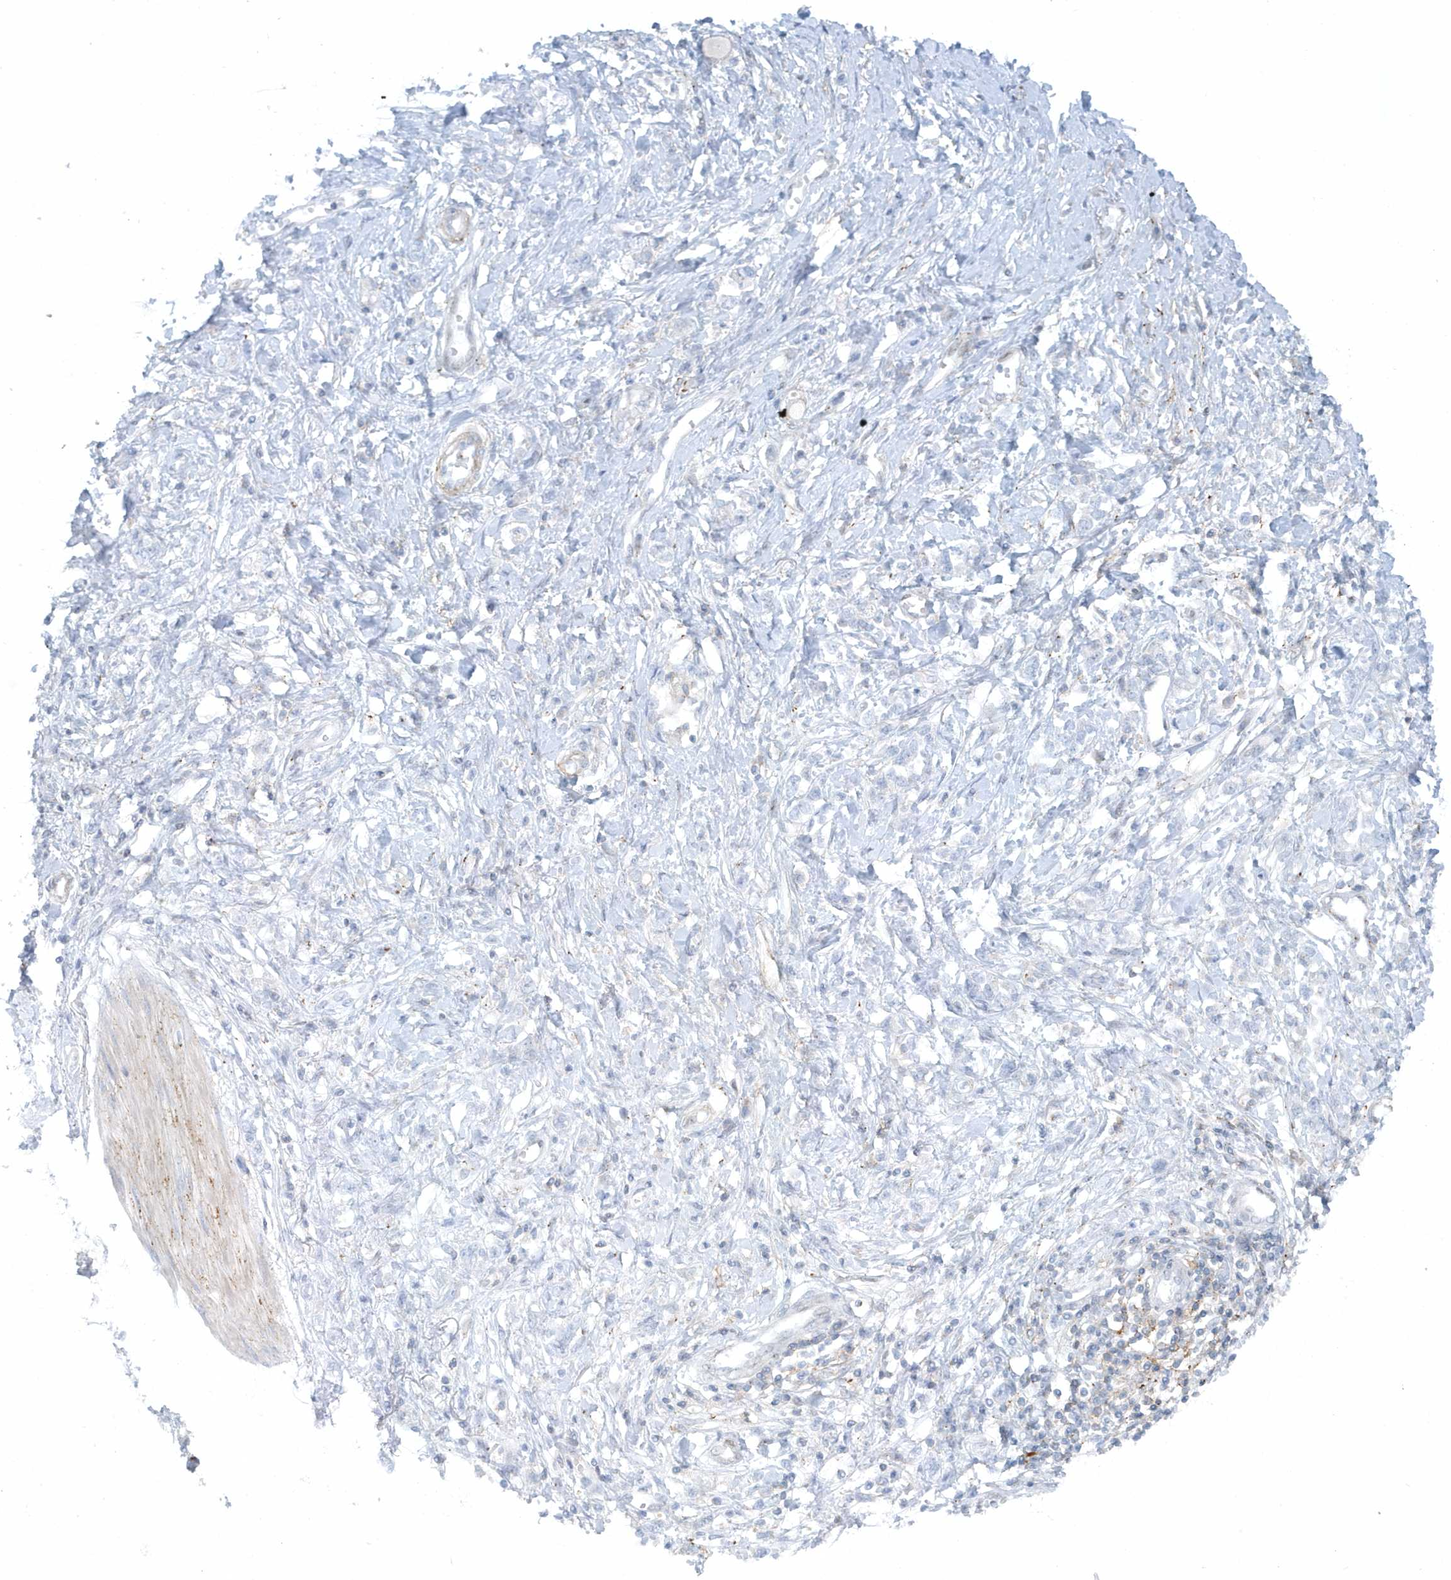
{"staining": {"intensity": "negative", "quantity": "none", "location": "none"}, "tissue": "stomach cancer", "cell_type": "Tumor cells", "image_type": "cancer", "snomed": [{"axis": "morphology", "description": "Adenocarcinoma, NOS"}, {"axis": "topography", "description": "Stomach"}], "caption": "An immunohistochemistry (IHC) histopathology image of adenocarcinoma (stomach) is shown. There is no staining in tumor cells of adenocarcinoma (stomach).", "gene": "CACNB2", "patient": {"sex": "female", "age": 76}}